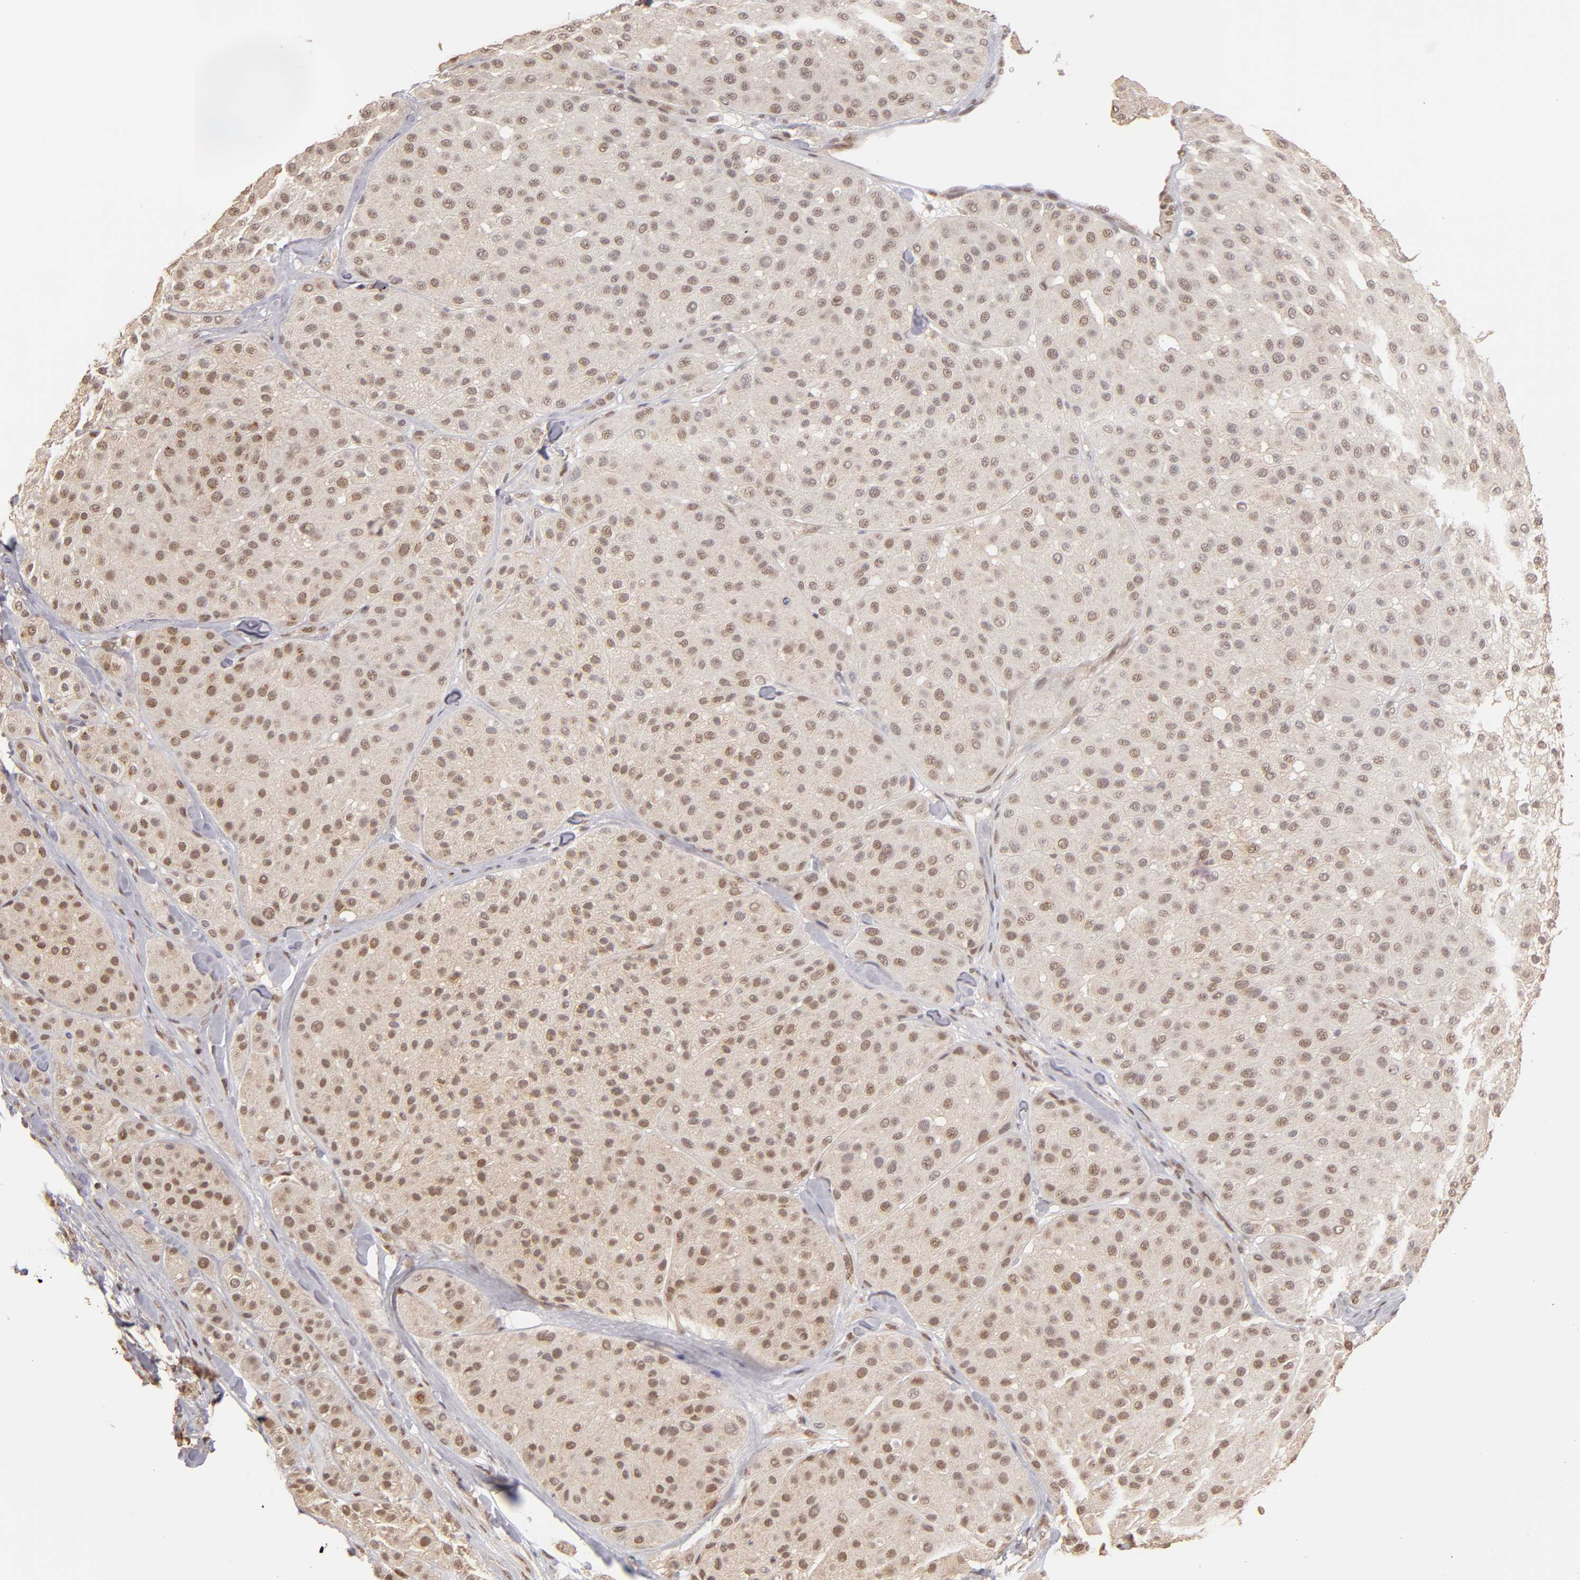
{"staining": {"intensity": "weak", "quantity": ">75%", "location": "cytoplasmic/membranous,nuclear"}, "tissue": "melanoma", "cell_type": "Tumor cells", "image_type": "cancer", "snomed": [{"axis": "morphology", "description": "Normal tissue, NOS"}, {"axis": "morphology", "description": "Malignant melanoma, Metastatic site"}, {"axis": "topography", "description": "Skin"}], "caption": "Protein staining of melanoma tissue shows weak cytoplasmic/membranous and nuclear expression in about >75% of tumor cells.", "gene": "NFE2", "patient": {"sex": "male", "age": 41}}